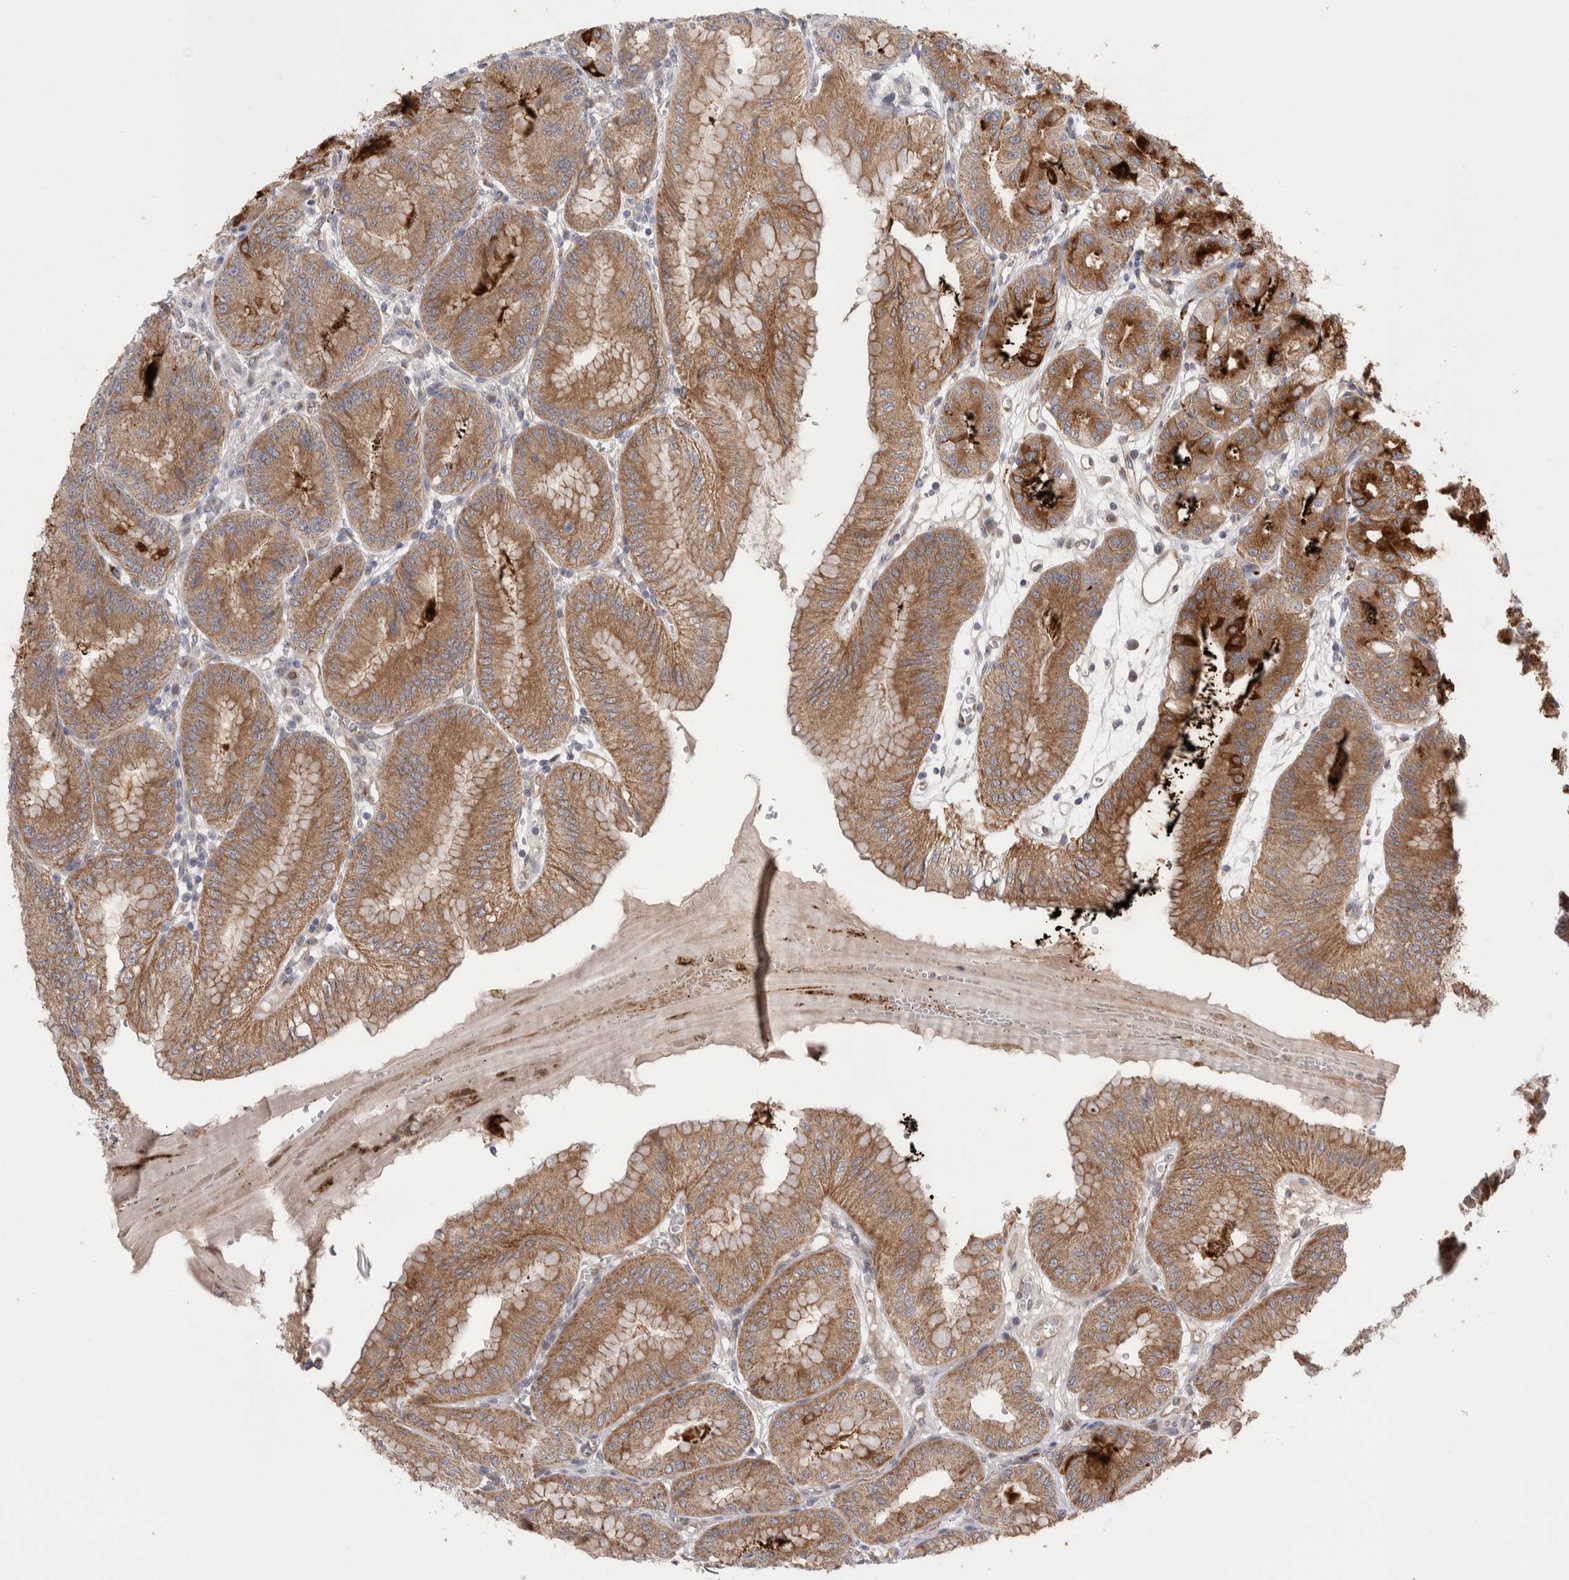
{"staining": {"intensity": "moderate", "quantity": ">75%", "location": "cytoplasmic/membranous"}, "tissue": "stomach", "cell_type": "Glandular cells", "image_type": "normal", "snomed": [{"axis": "morphology", "description": "Normal tissue, NOS"}, {"axis": "topography", "description": "Stomach, lower"}], "caption": "Immunohistochemistry (IHC) (DAB (3,3'-diaminobenzidine)) staining of benign human stomach shows moderate cytoplasmic/membranous protein staining in about >75% of glandular cells. The protein is stained brown, and the nuclei are stained in blue (DAB IHC with brightfield microscopy, high magnification).", "gene": "TAFA5", "patient": {"sex": "male", "age": 71}}